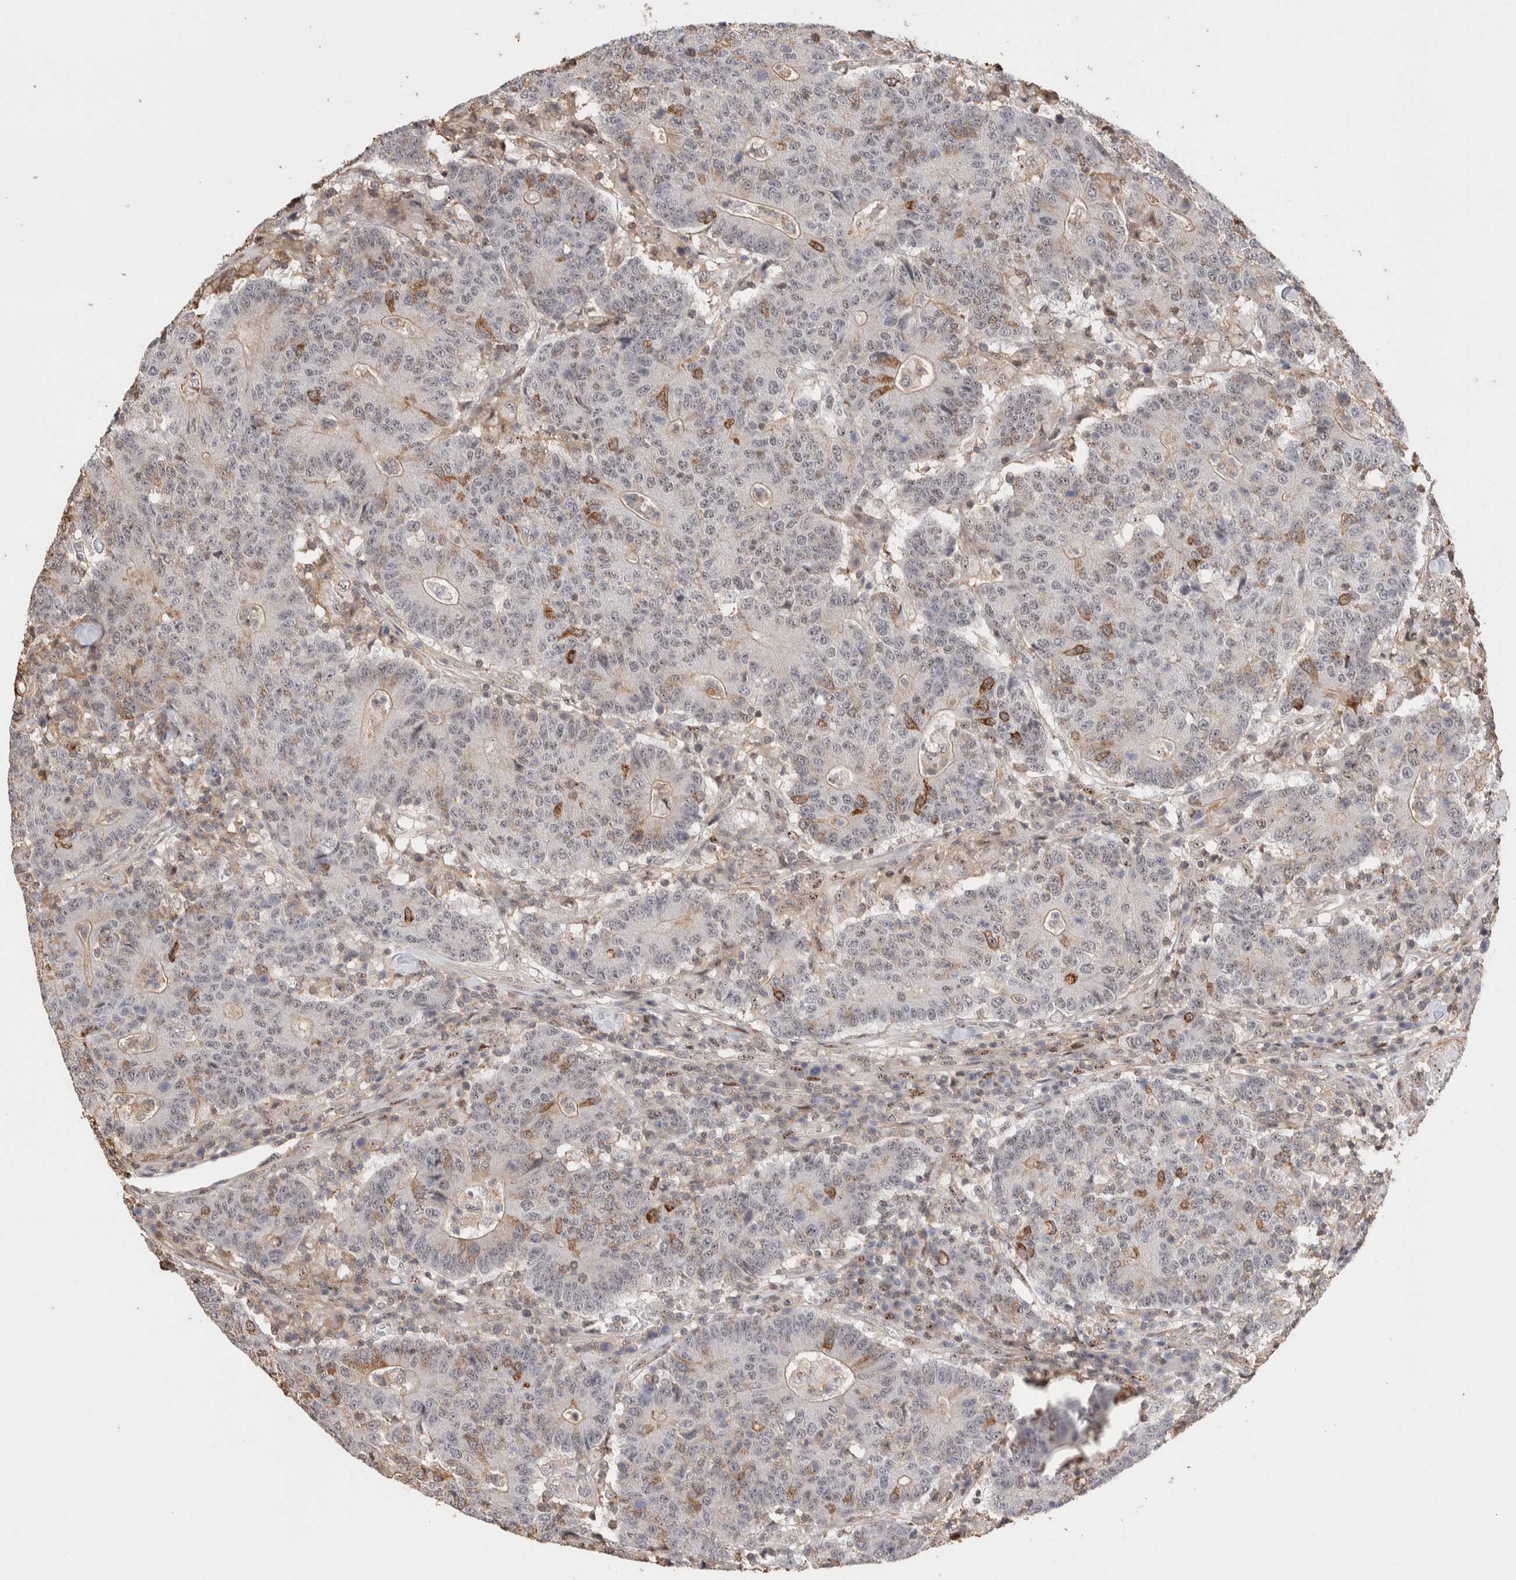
{"staining": {"intensity": "negative", "quantity": "none", "location": "none"}, "tissue": "colorectal cancer", "cell_type": "Tumor cells", "image_type": "cancer", "snomed": [{"axis": "morphology", "description": "Normal tissue, NOS"}, {"axis": "morphology", "description": "Adenocarcinoma, NOS"}, {"axis": "topography", "description": "Colon"}], "caption": "Colorectal cancer was stained to show a protein in brown. There is no significant staining in tumor cells.", "gene": "ZNF704", "patient": {"sex": "female", "age": 75}}